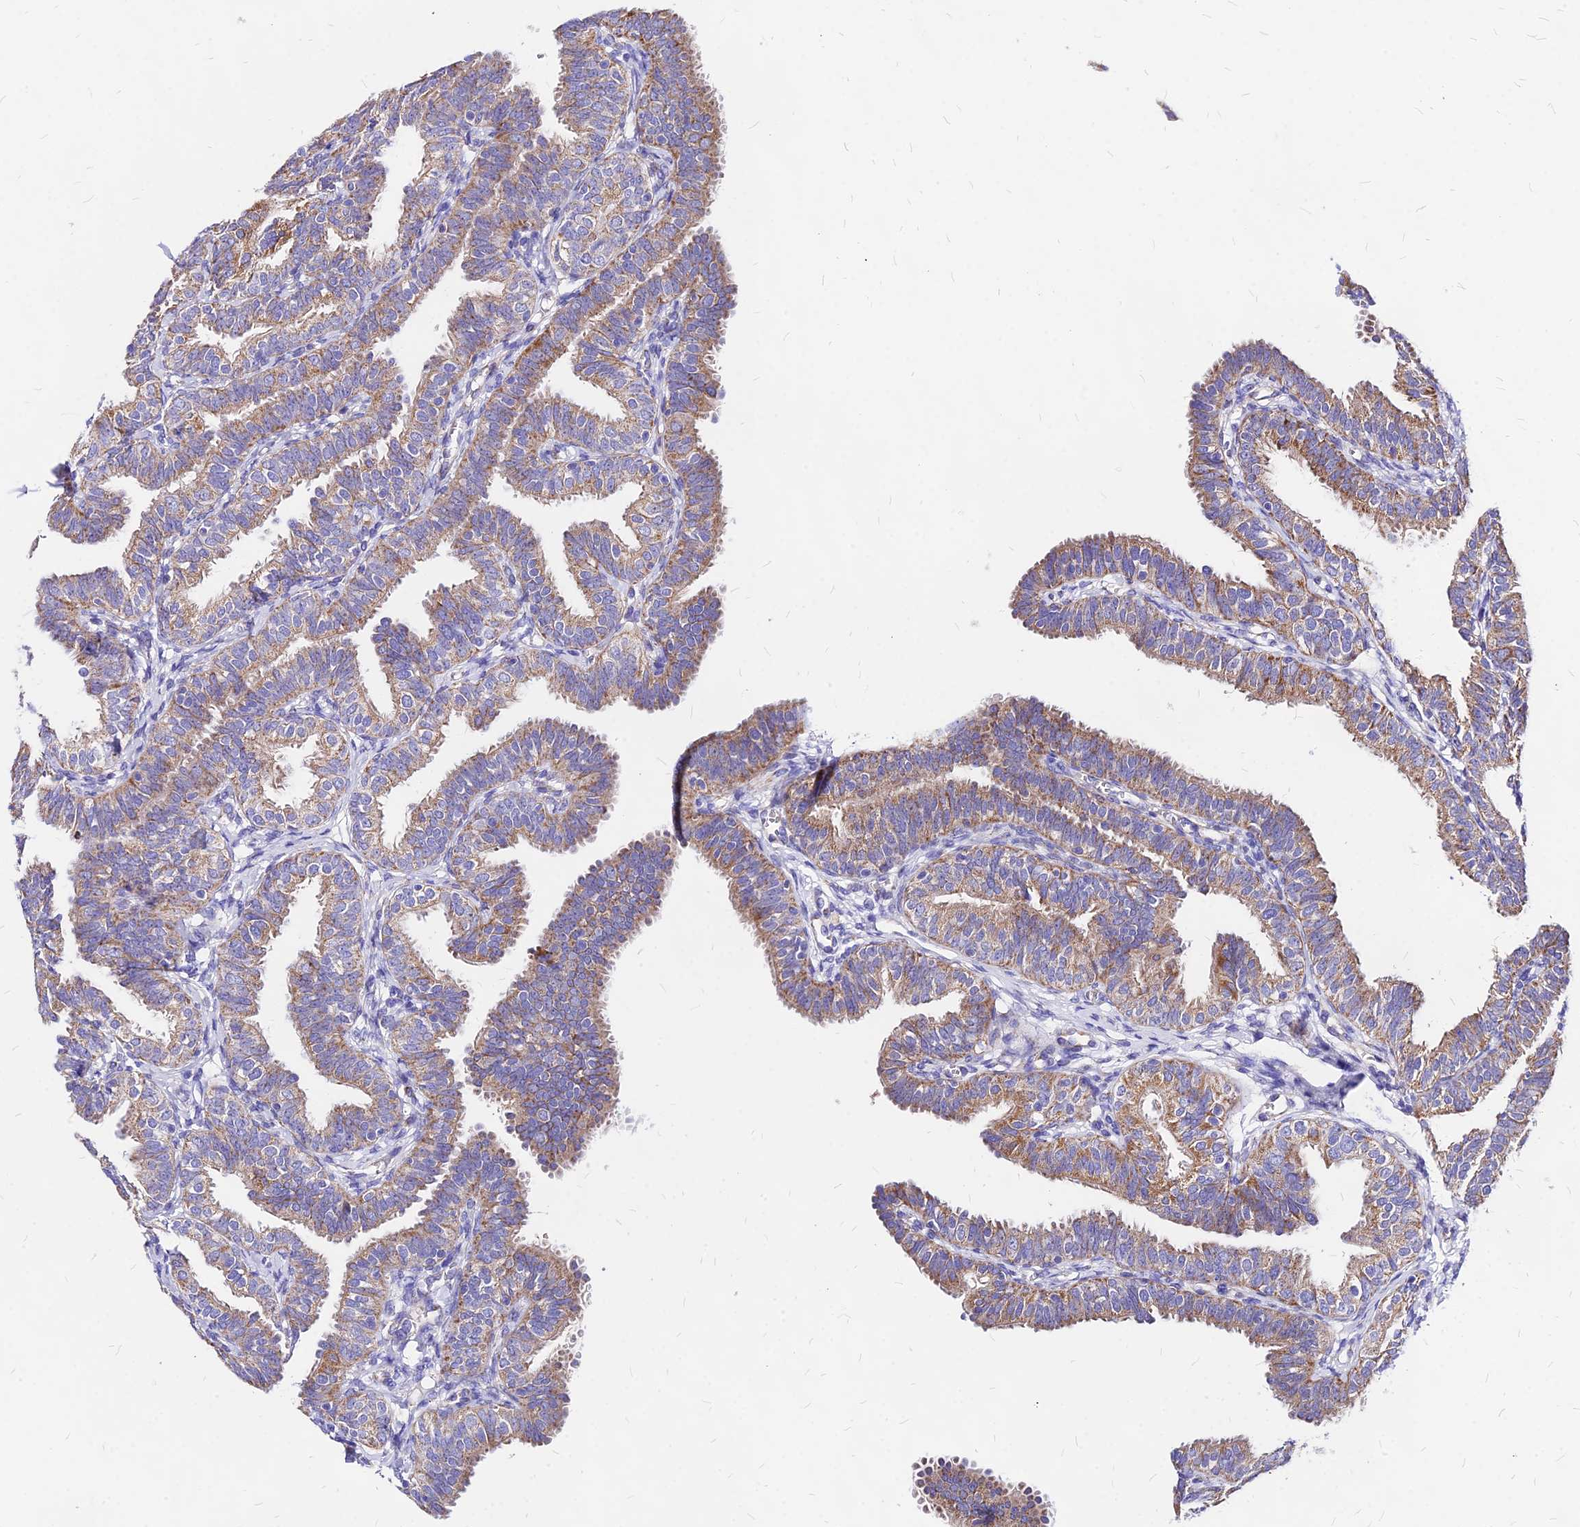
{"staining": {"intensity": "moderate", "quantity": ">75%", "location": "cytoplasmic/membranous"}, "tissue": "fallopian tube", "cell_type": "Glandular cells", "image_type": "normal", "snomed": [{"axis": "morphology", "description": "Normal tissue, NOS"}, {"axis": "topography", "description": "Fallopian tube"}], "caption": "A brown stain highlights moderate cytoplasmic/membranous positivity of a protein in glandular cells of normal human fallopian tube.", "gene": "MRPL3", "patient": {"sex": "female", "age": 35}}